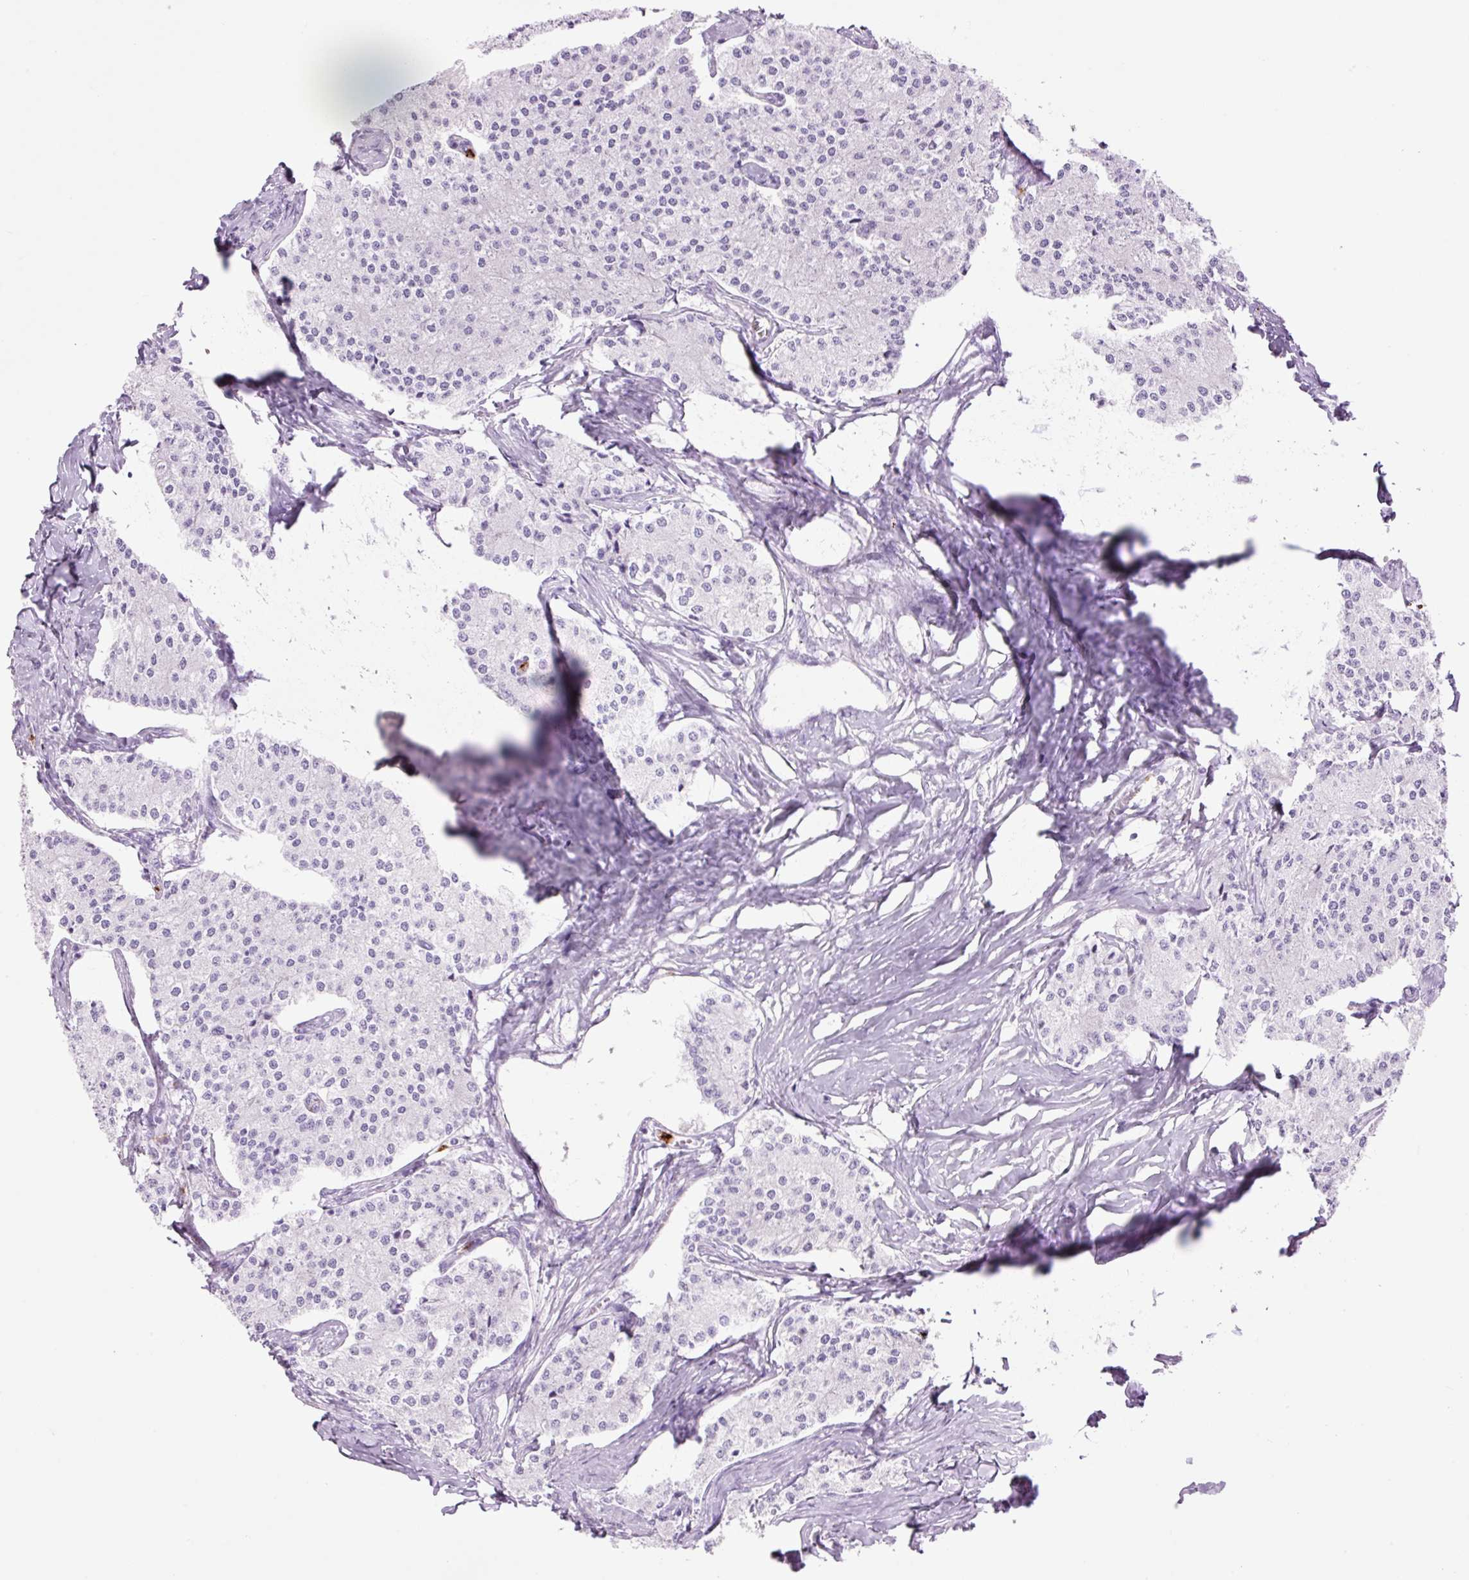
{"staining": {"intensity": "negative", "quantity": "none", "location": "none"}, "tissue": "carcinoid", "cell_type": "Tumor cells", "image_type": "cancer", "snomed": [{"axis": "morphology", "description": "Carcinoid, malignant, NOS"}, {"axis": "topography", "description": "Colon"}], "caption": "IHC of carcinoid demonstrates no staining in tumor cells.", "gene": "LYZ", "patient": {"sex": "female", "age": 52}}